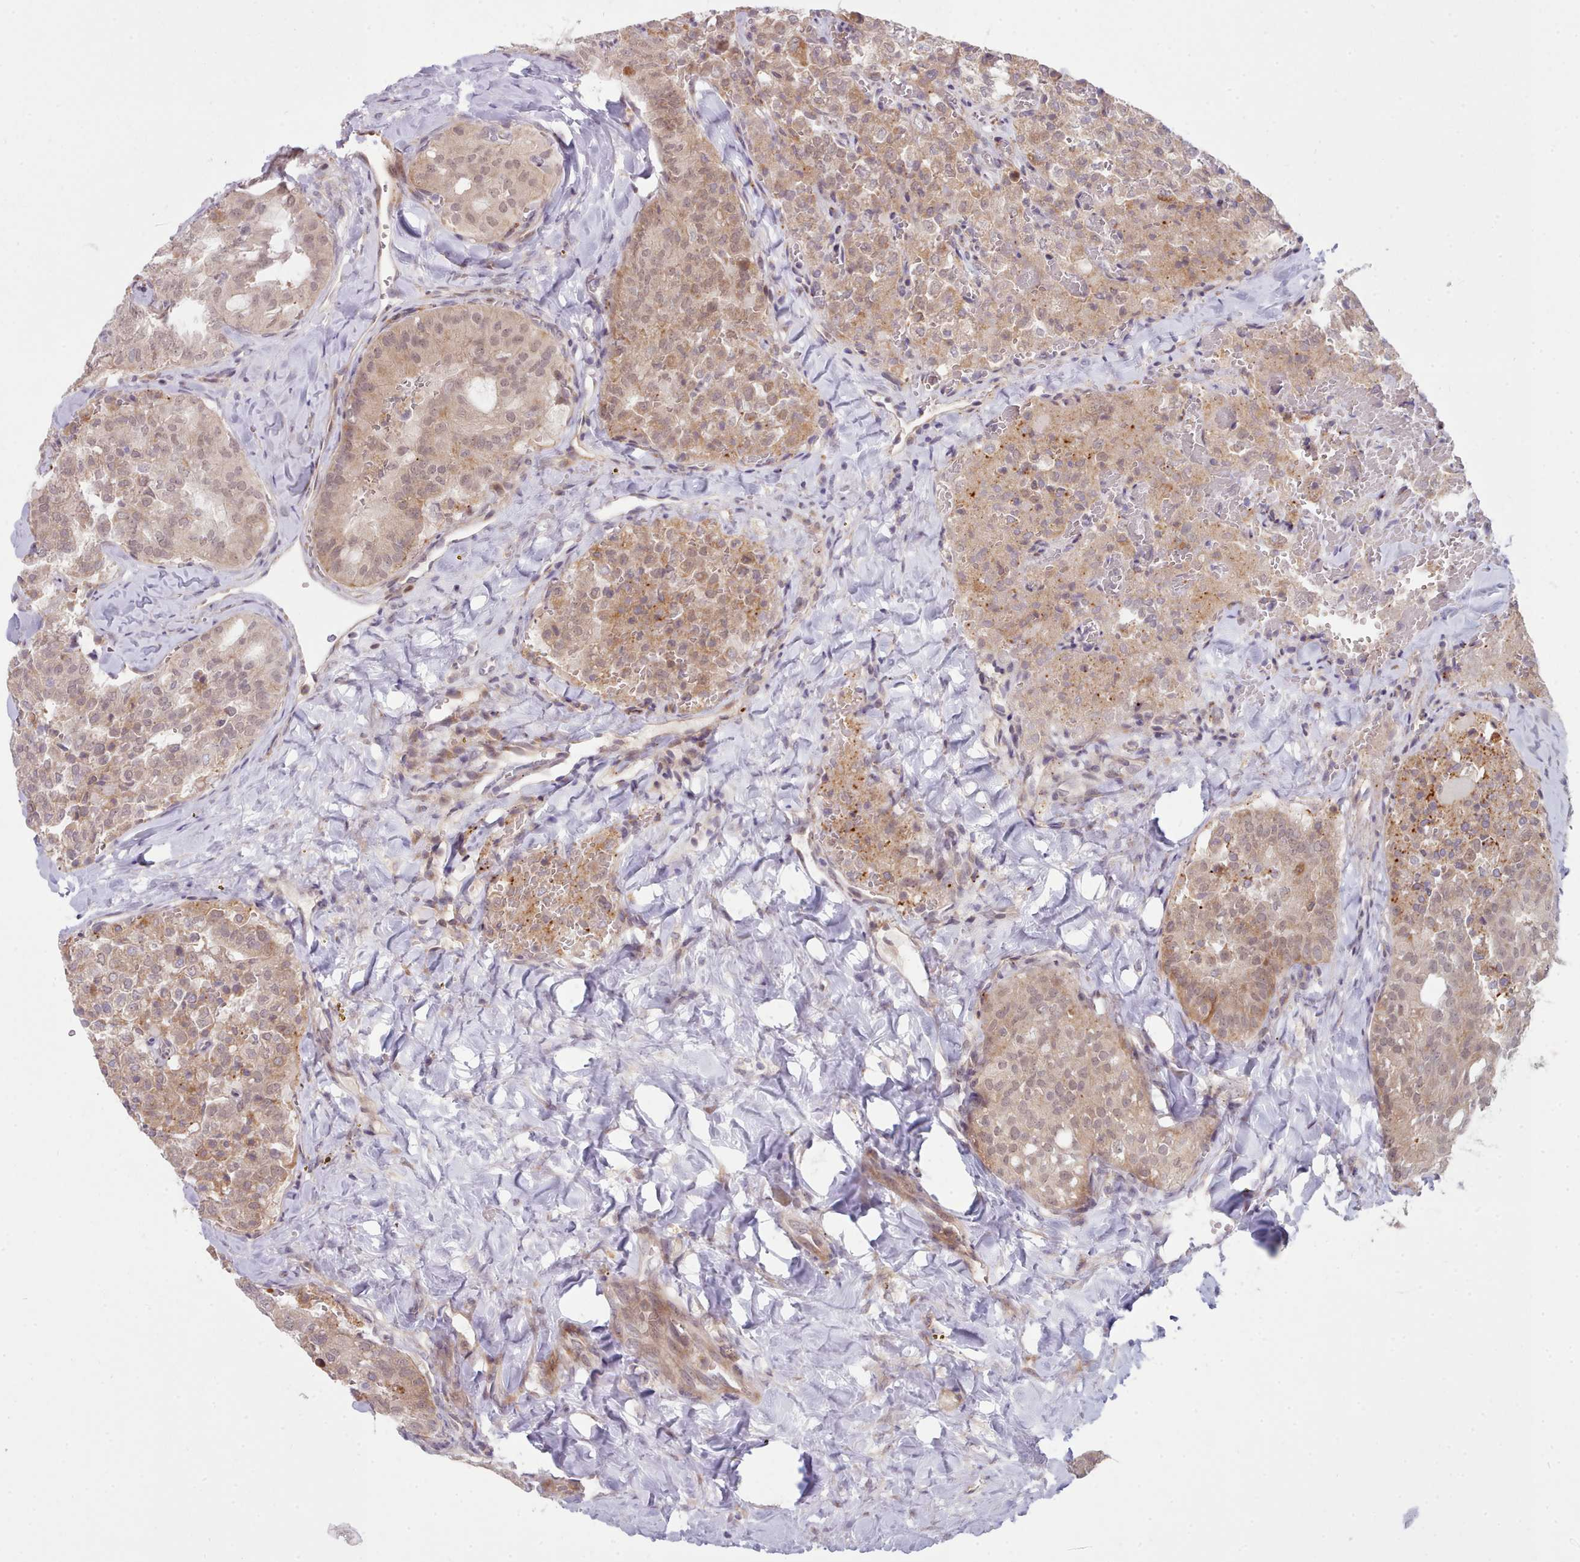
{"staining": {"intensity": "moderate", "quantity": ">75%", "location": "cytoplasmic/membranous,nuclear"}, "tissue": "thyroid cancer", "cell_type": "Tumor cells", "image_type": "cancer", "snomed": [{"axis": "morphology", "description": "Follicular adenoma carcinoma, NOS"}, {"axis": "topography", "description": "Thyroid gland"}], "caption": "A medium amount of moderate cytoplasmic/membranous and nuclear expression is appreciated in about >75% of tumor cells in thyroid cancer tissue. The protein is shown in brown color, while the nuclei are stained blue.", "gene": "TRIM26", "patient": {"sex": "male", "age": 75}}